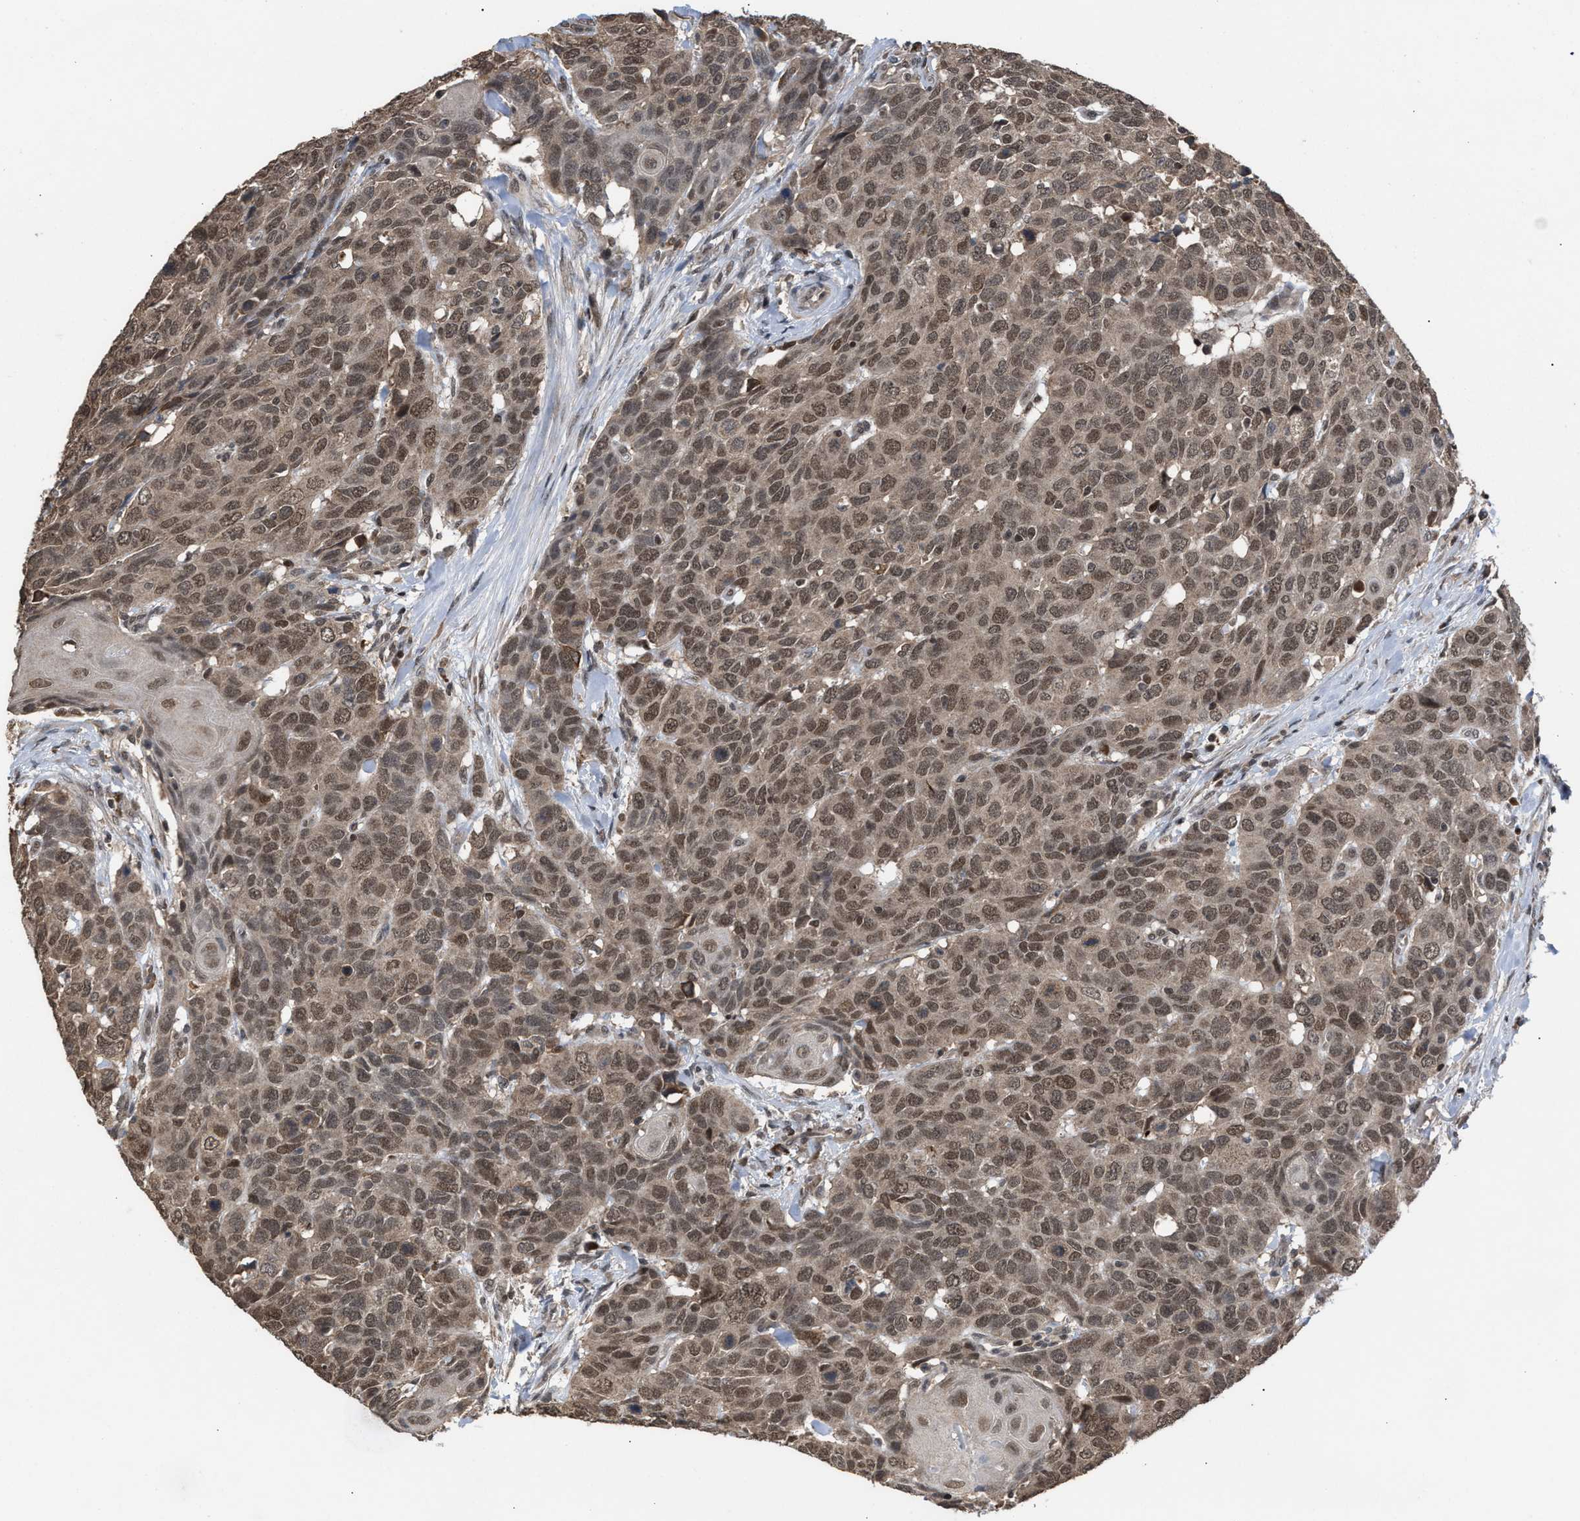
{"staining": {"intensity": "moderate", "quantity": ">75%", "location": "cytoplasmic/membranous,nuclear"}, "tissue": "head and neck cancer", "cell_type": "Tumor cells", "image_type": "cancer", "snomed": [{"axis": "morphology", "description": "Squamous cell carcinoma, NOS"}, {"axis": "topography", "description": "Head-Neck"}], "caption": "This photomicrograph displays IHC staining of head and neck cancer (squamous cell carcinoma), with medium moderate cytoplasmic/membranous and nuclear positivity in about >75% of tumor cells.", "gene": "C9orf78", "patient": {"sex": "male", "age": 66}}